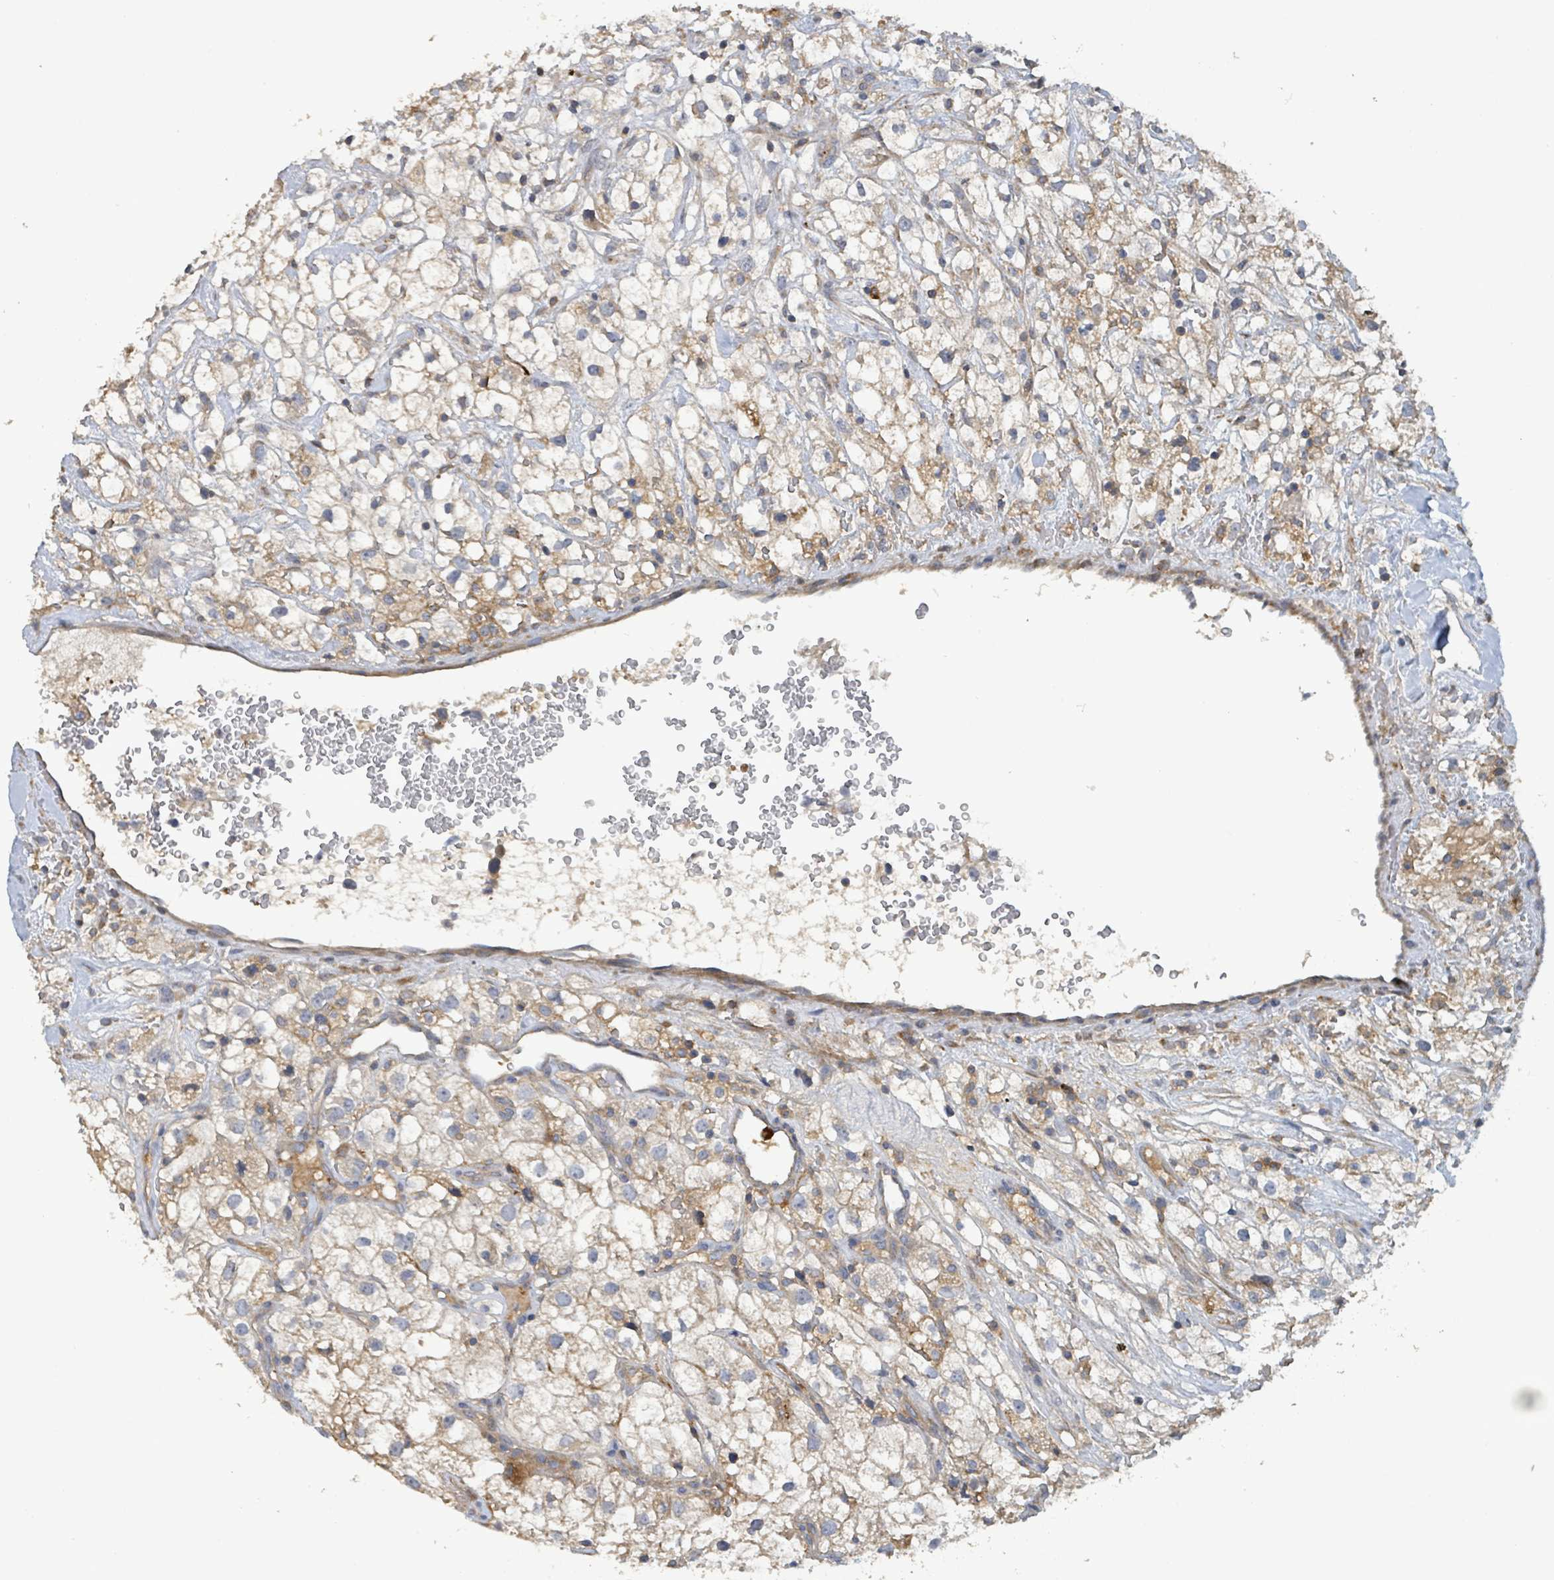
{"staining": {"intensity": "moderate", "quantity": "<25%", "location": "cytoplasmic/membranous"}, "tissue": "renal cancer", "cell_type": "Tumor cells", "image_type": "cancer", "snomed": [{"axis": "morphology", "description": "Adenocarcinoma, NOS"}, {"axis": "topography", "description": "Kidney"}], "caption": "About <25% of tumor cells in human renal cancer demonstrate moderate cytoplasmic/membranous protein staining as visualized by brown immunohistochemical staining.", "gene": "PLAAT1", "patient": {"sex": "male", "age": 59}}